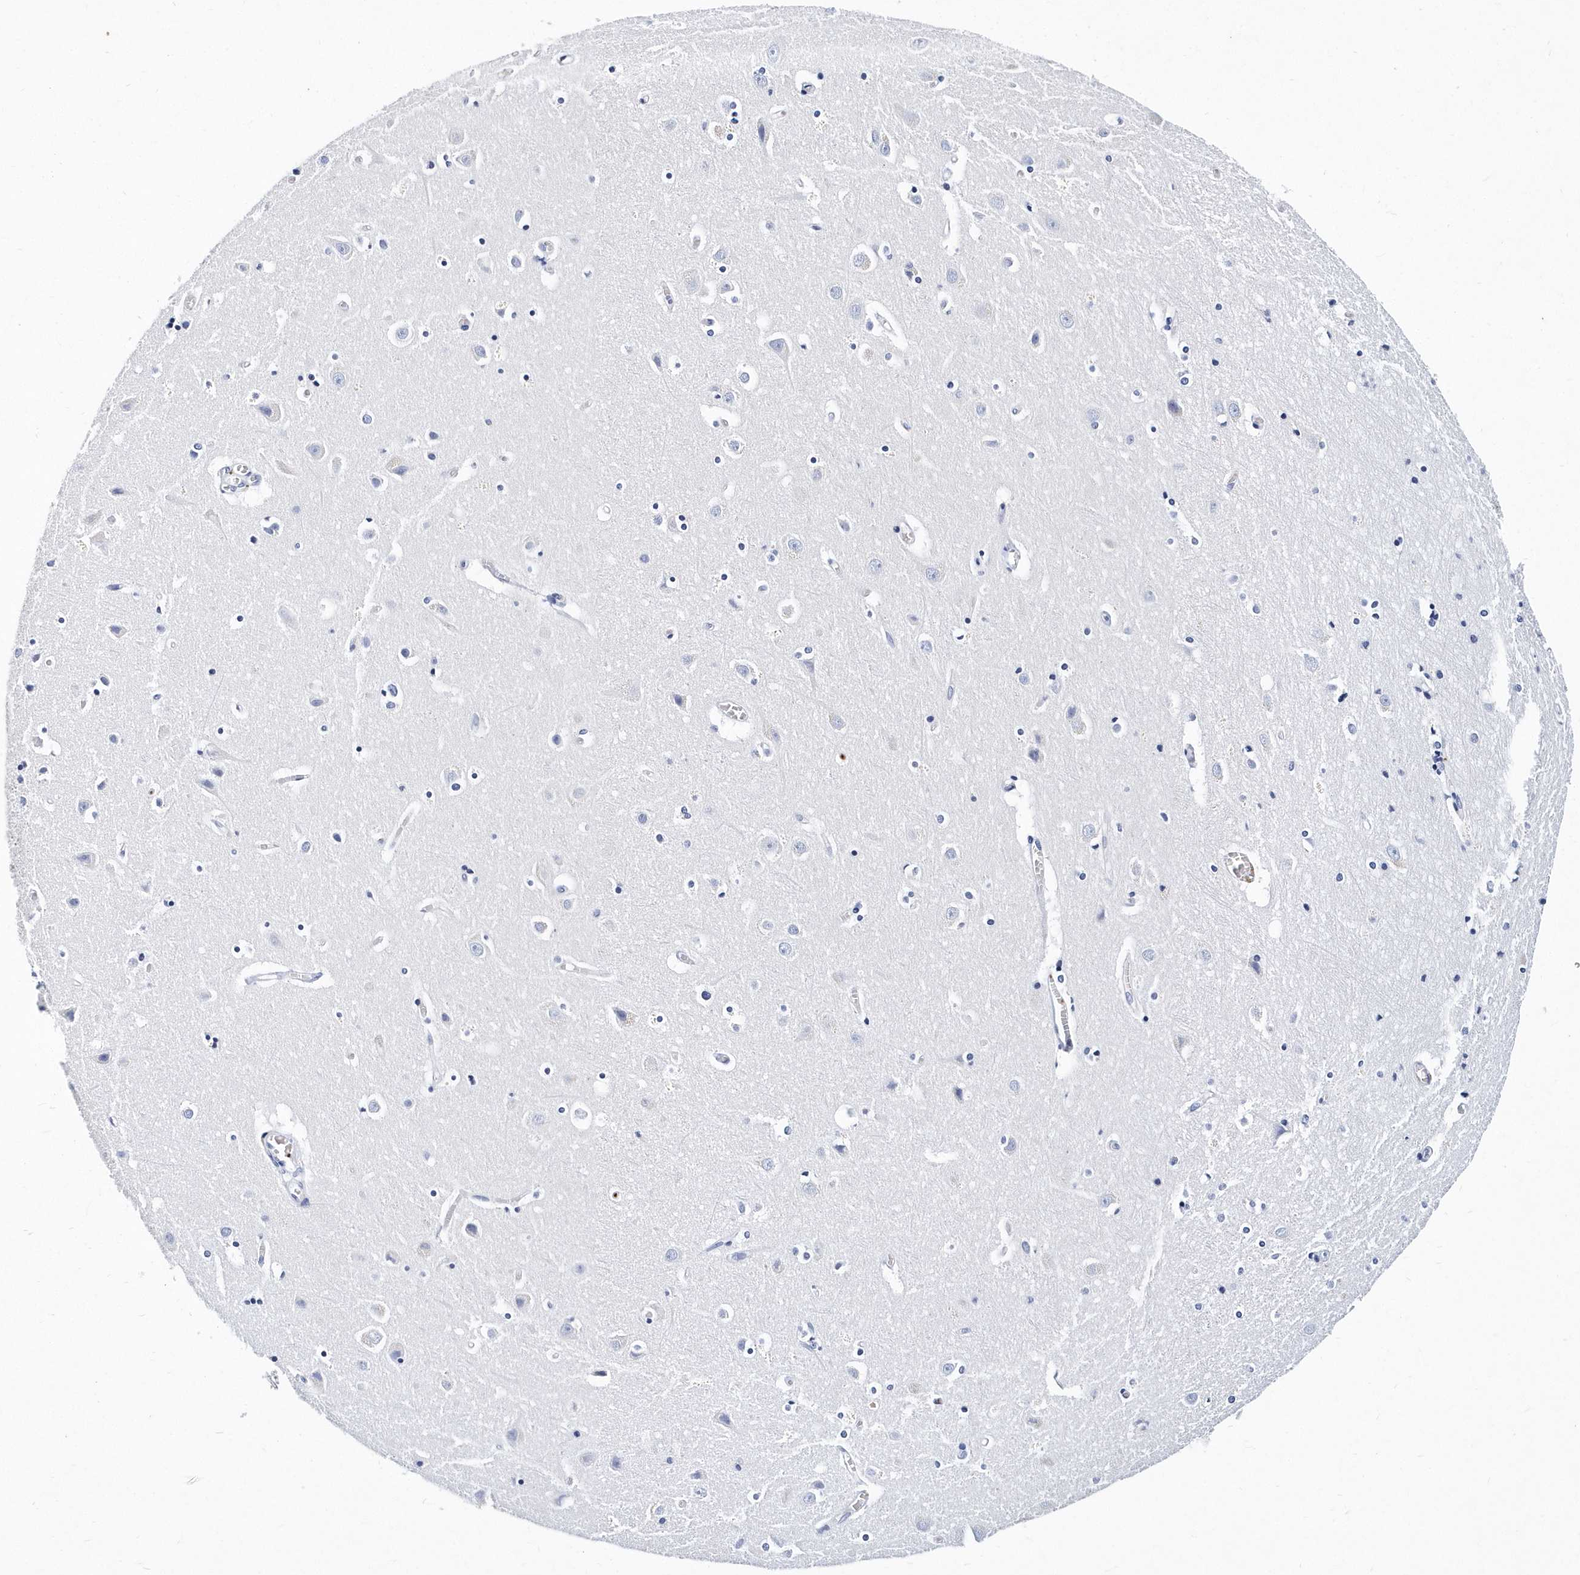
{"staining": {"intensity": "negative", "quantity": "none", "location": "none"}, "tissue": "cerebral cortex", "cell_type": "Endothelial cells", "image_type": "normal", "snomed": [{"axis": "morphology", "description": "Normal tissue, NOS"}, {"axis": "topography", "description": "Cerebral cortex"}], "caption": "A high-resolution micrograph shows immunohistochemistry staining of unremarkable cerebral cortex, which reveals no significant positivity in endothelial cells.", "gene": "ITGA2B", "patient": {"sex": "male", "age": 54}}